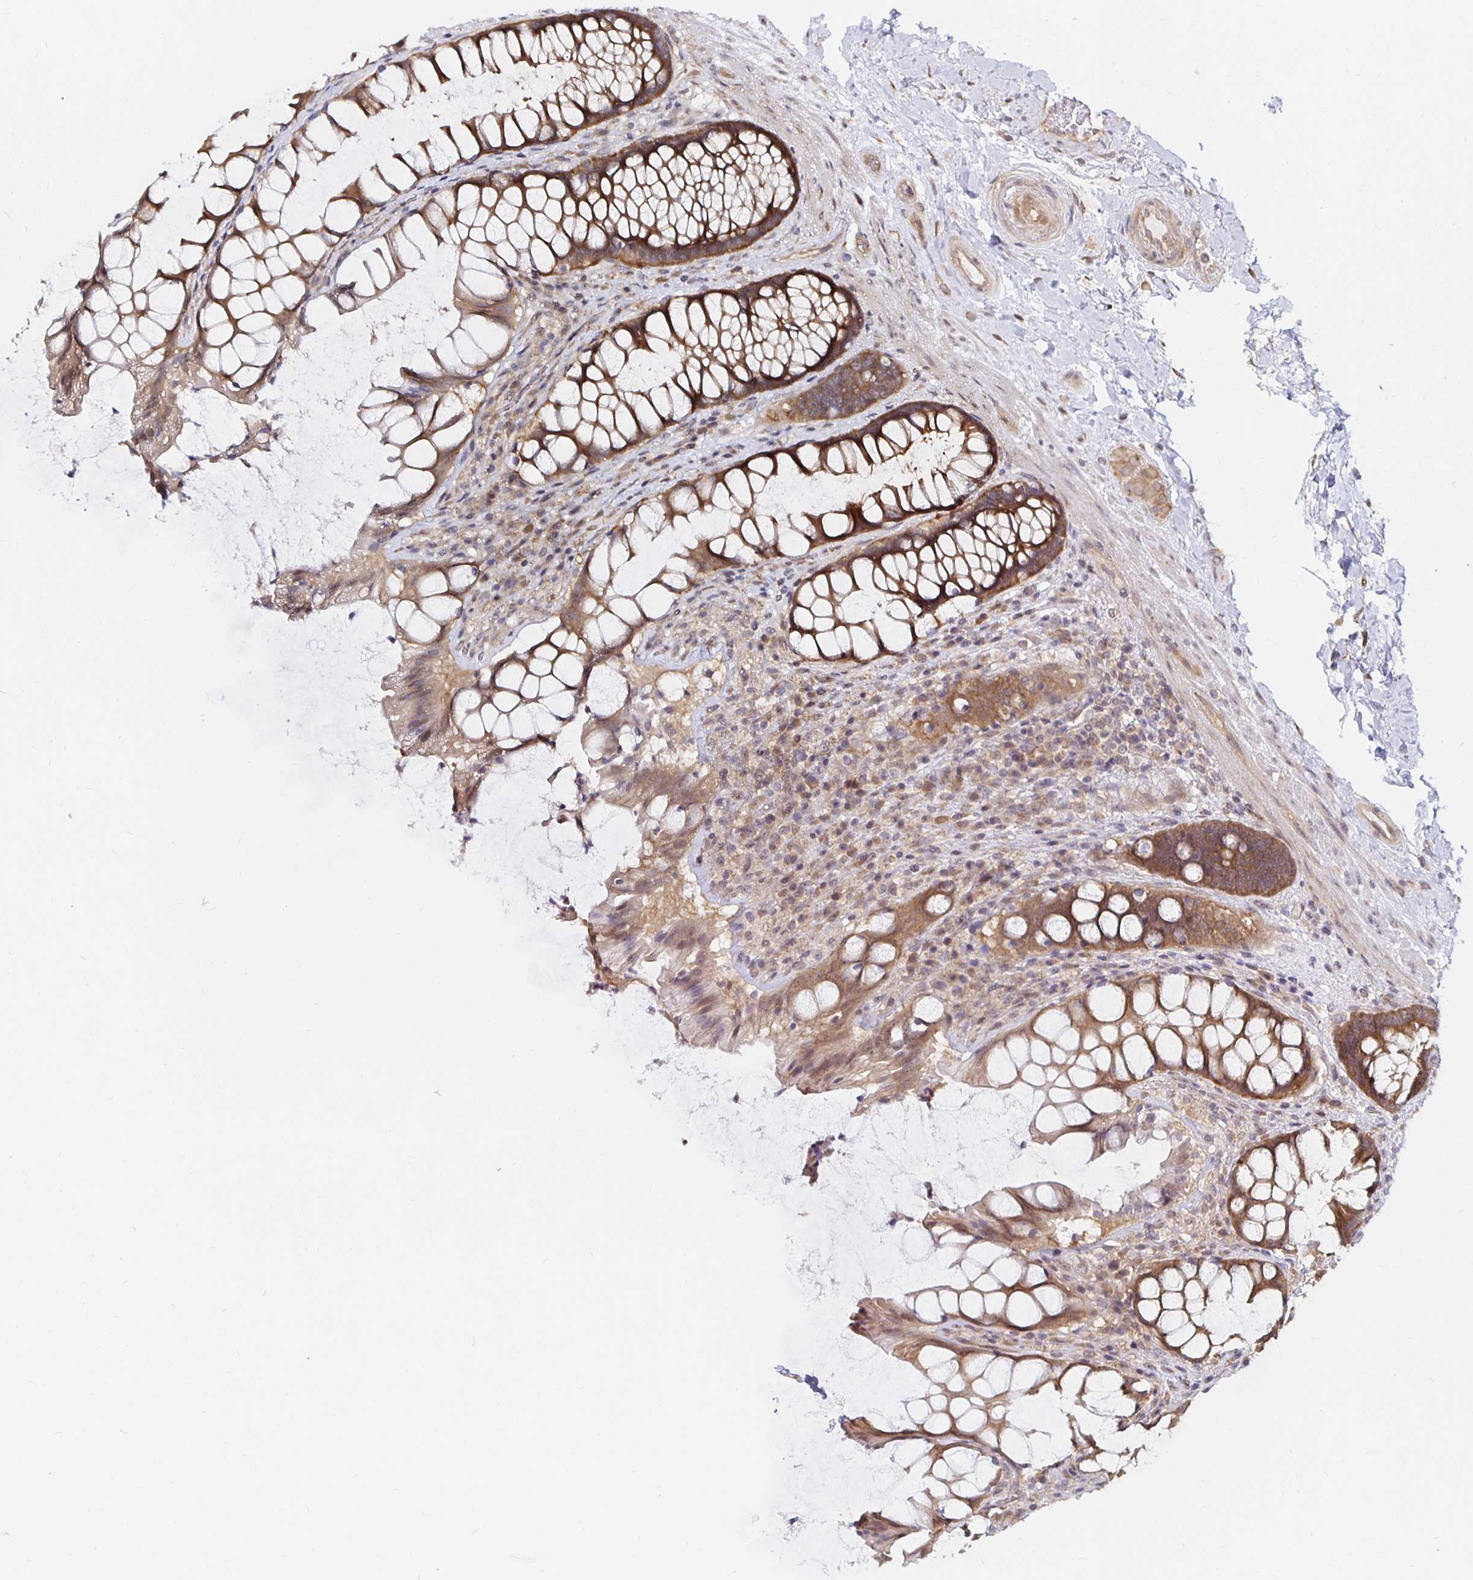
{"staining": {"intensity": "moderate", "quantity": ">75%", "location": "cytoplasmic/membranous"}, "tissue": "rectum", "cell_type": "Glandular cells", "image_type": "normal", "snomed": [{"axis": "morphology", "description": "Normal tissue, NOS"}, {"axis": "topography", "description": "Rectum"}], "caption": "This is a photomicrograph of IHC staining of normal rectum, which shows moderate expression in the cytoplasmic/membranous of glandular cells.", "gene": "PDAP1", "patient": {"sex": "female", "age": 58}}